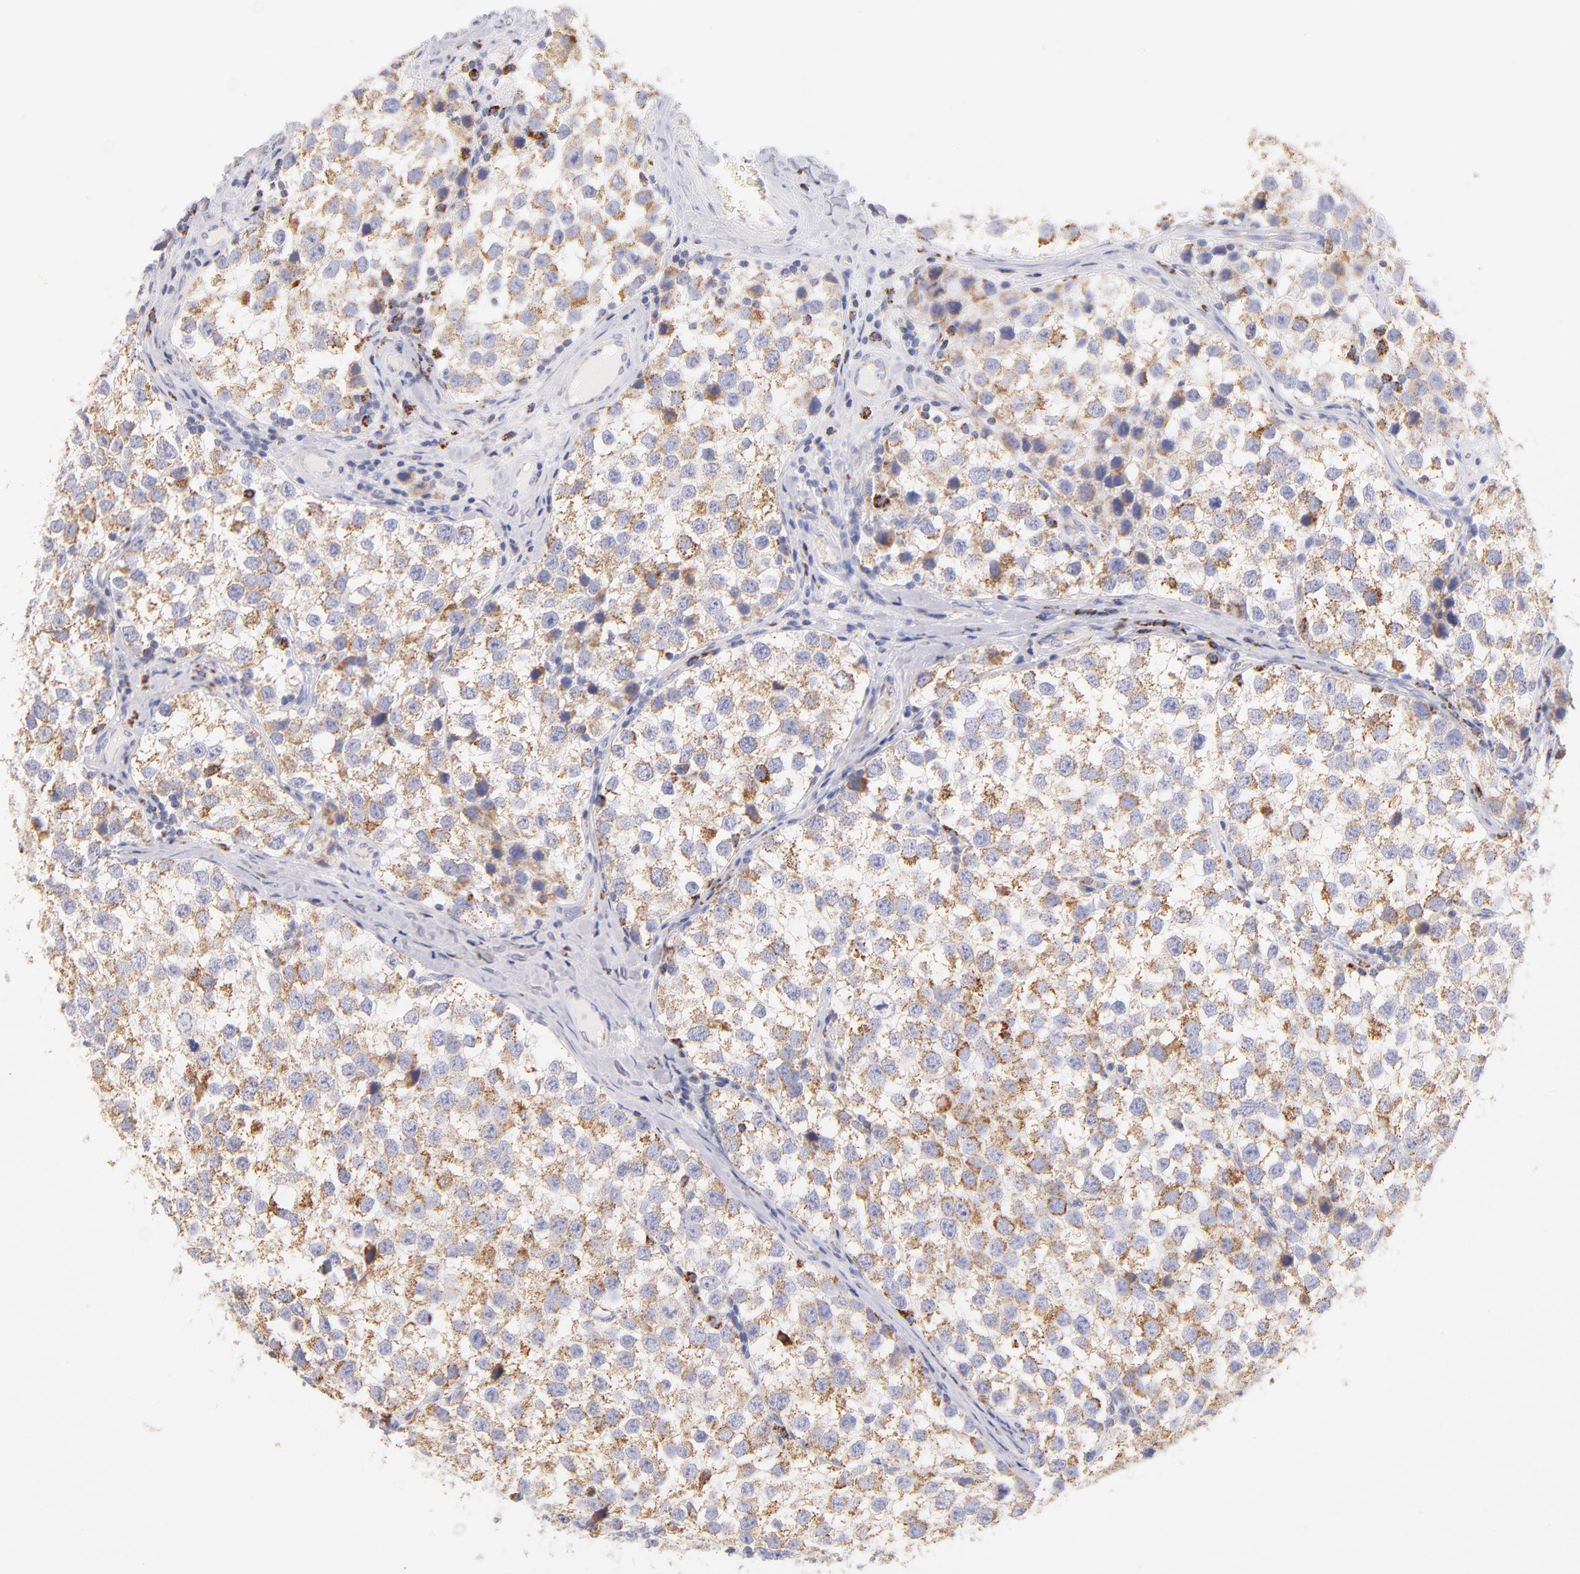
{"staining": {"intensity": "weak", "quantity": ">75%", "location": "cytoplasmic/membranous"}, "tissue": "testis cancer", "cell_type": "Tumor cells", "image_type": "cancer", "snomed": [{"axis": "morphology", "description": "Seminoma, NOS"}, {"axis": "topography", "description": "Testis"}], "caption": "Tumor cells reveal low levels of weak cytoplasmic/membranous staining in approximately >75% of cells in testis cancer.", "gene": "AIFM1", "patient": {"sex": "male", "age": 39}}